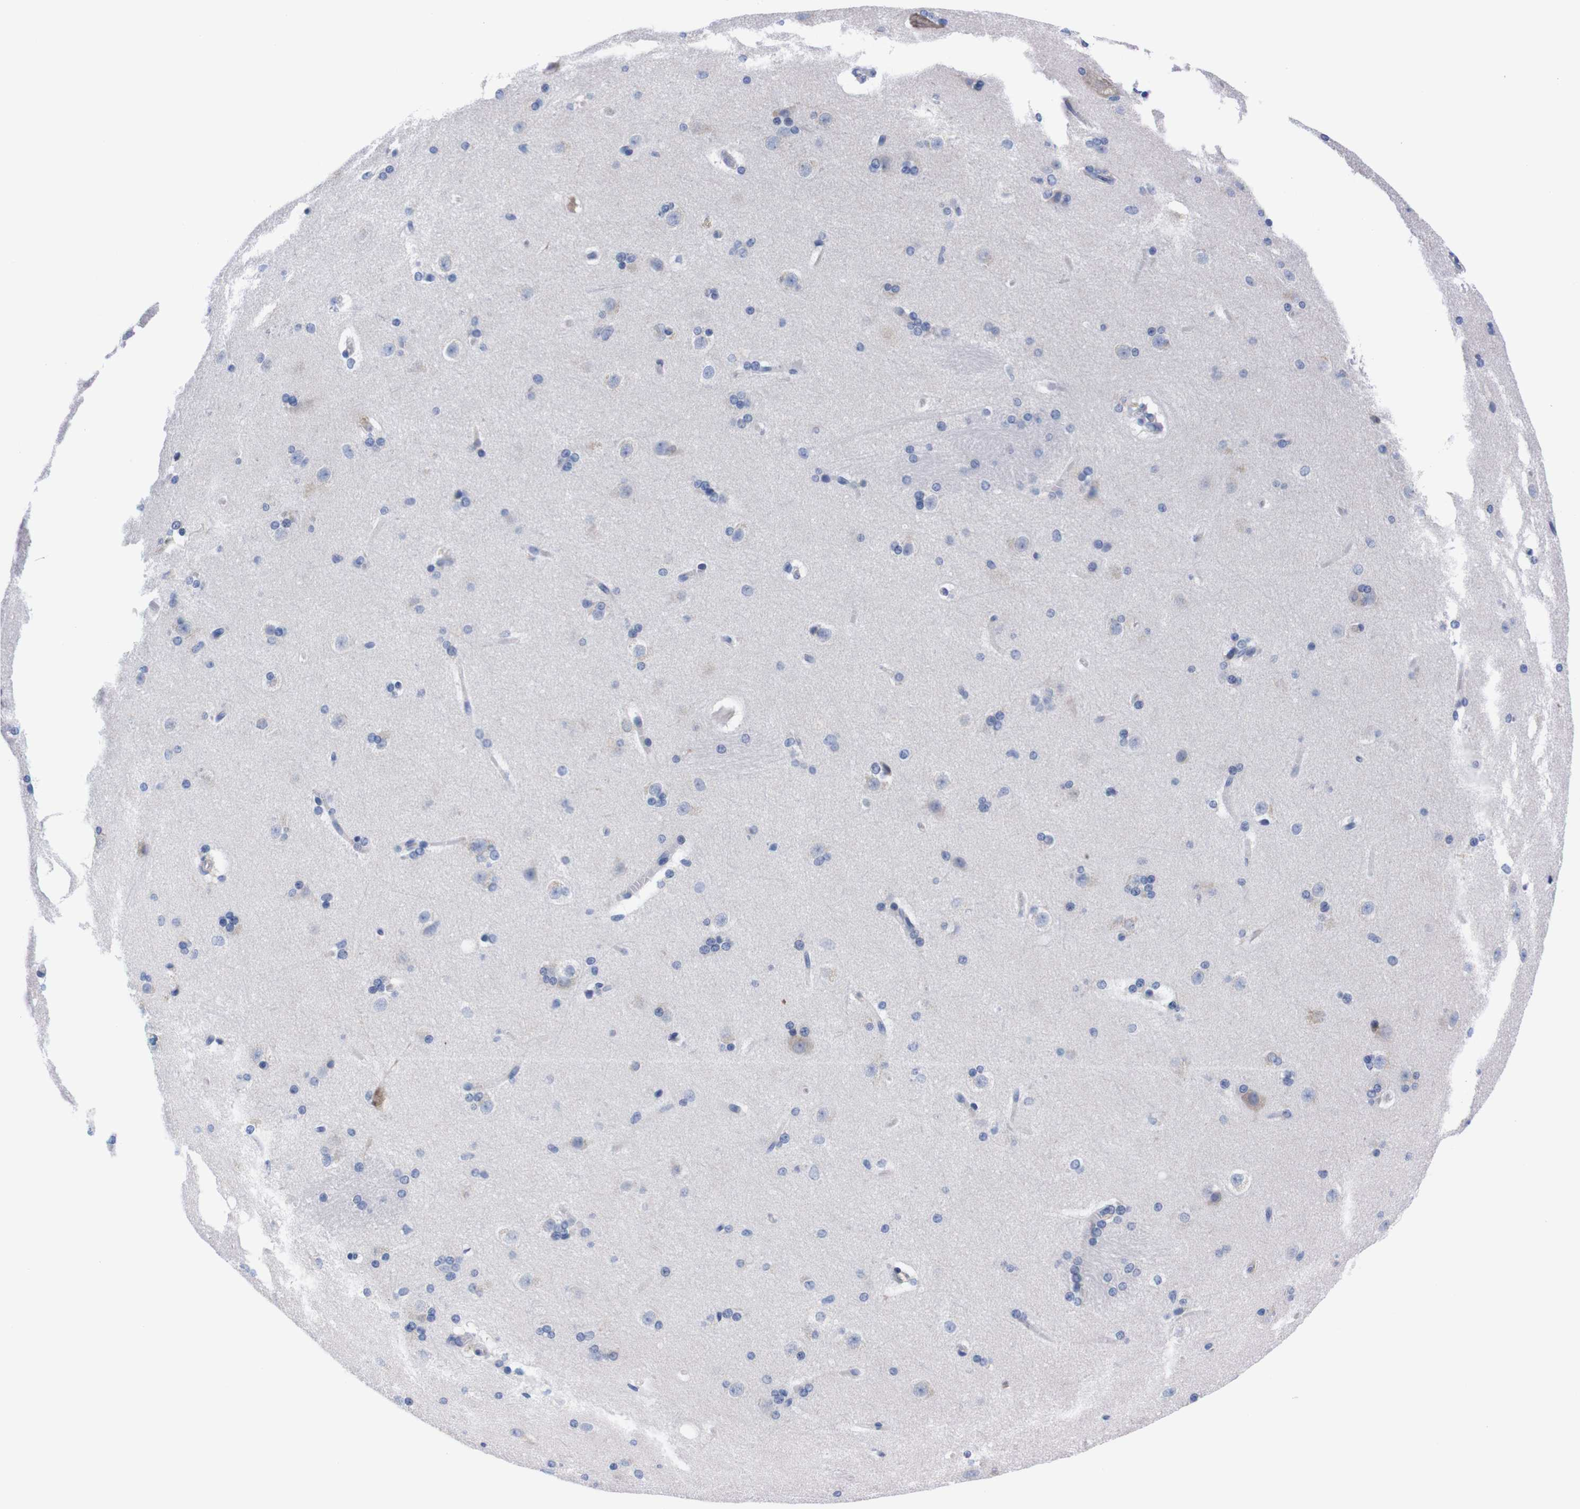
{"staining": {"intensity": "weak", "quantity": "<25%", "location": "cytoplasmic/membranous"}, "tissue": "caudate", "cell_type": "Glial cells", "image_type": "normal", "snomed": [{"axis": "morphology", "description": "Normal tissue, NOS"}, {"axis": "topography", "description": "Lateral ventricle wall"}], "caption": "Immunohistochemistry (IHC) image of normal human caudate stained for a protein (brown), which reveals no staining in glial cells.", "gene": "NEBL", "patient": {"sex": "female", "age": 19}}